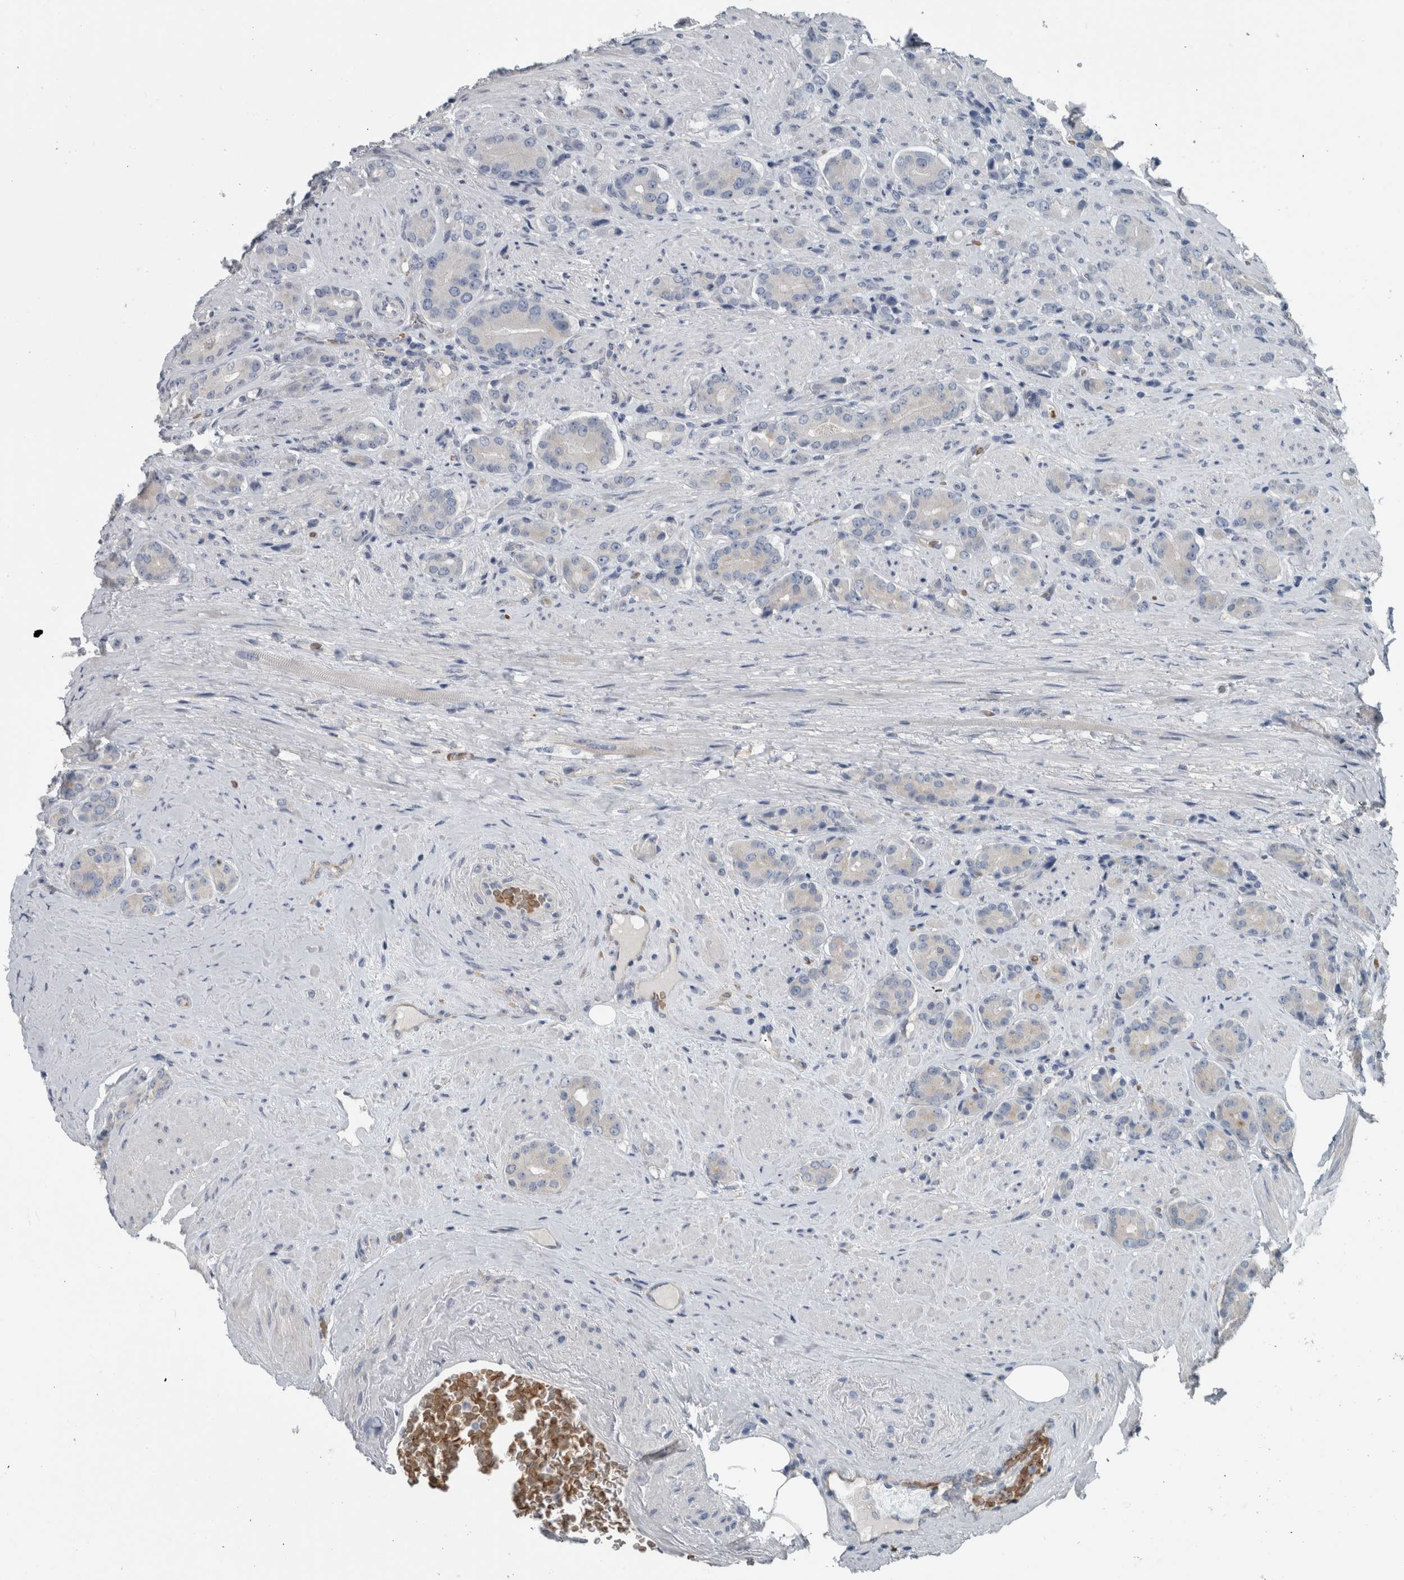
{"staining": {"intensity": "negative", "quantity": "none", "location": "none"}, "tissue": "prostate cancer", "cell_type": "Tumor cells", "image_type": "cancer", "snomed": [{"axis": "morphology", "description": "Adenocarcinoma, High grade"}, {"axis": "topography", "description": "Prostate"}], "caption": "Human high-grade adenocarcinoma (prostate) stained for a protein using immunohistochemistry reveals no staining in tumor cells.", "gene": "SH3GL2", "patient": {"sex": "male", "age": 71}}